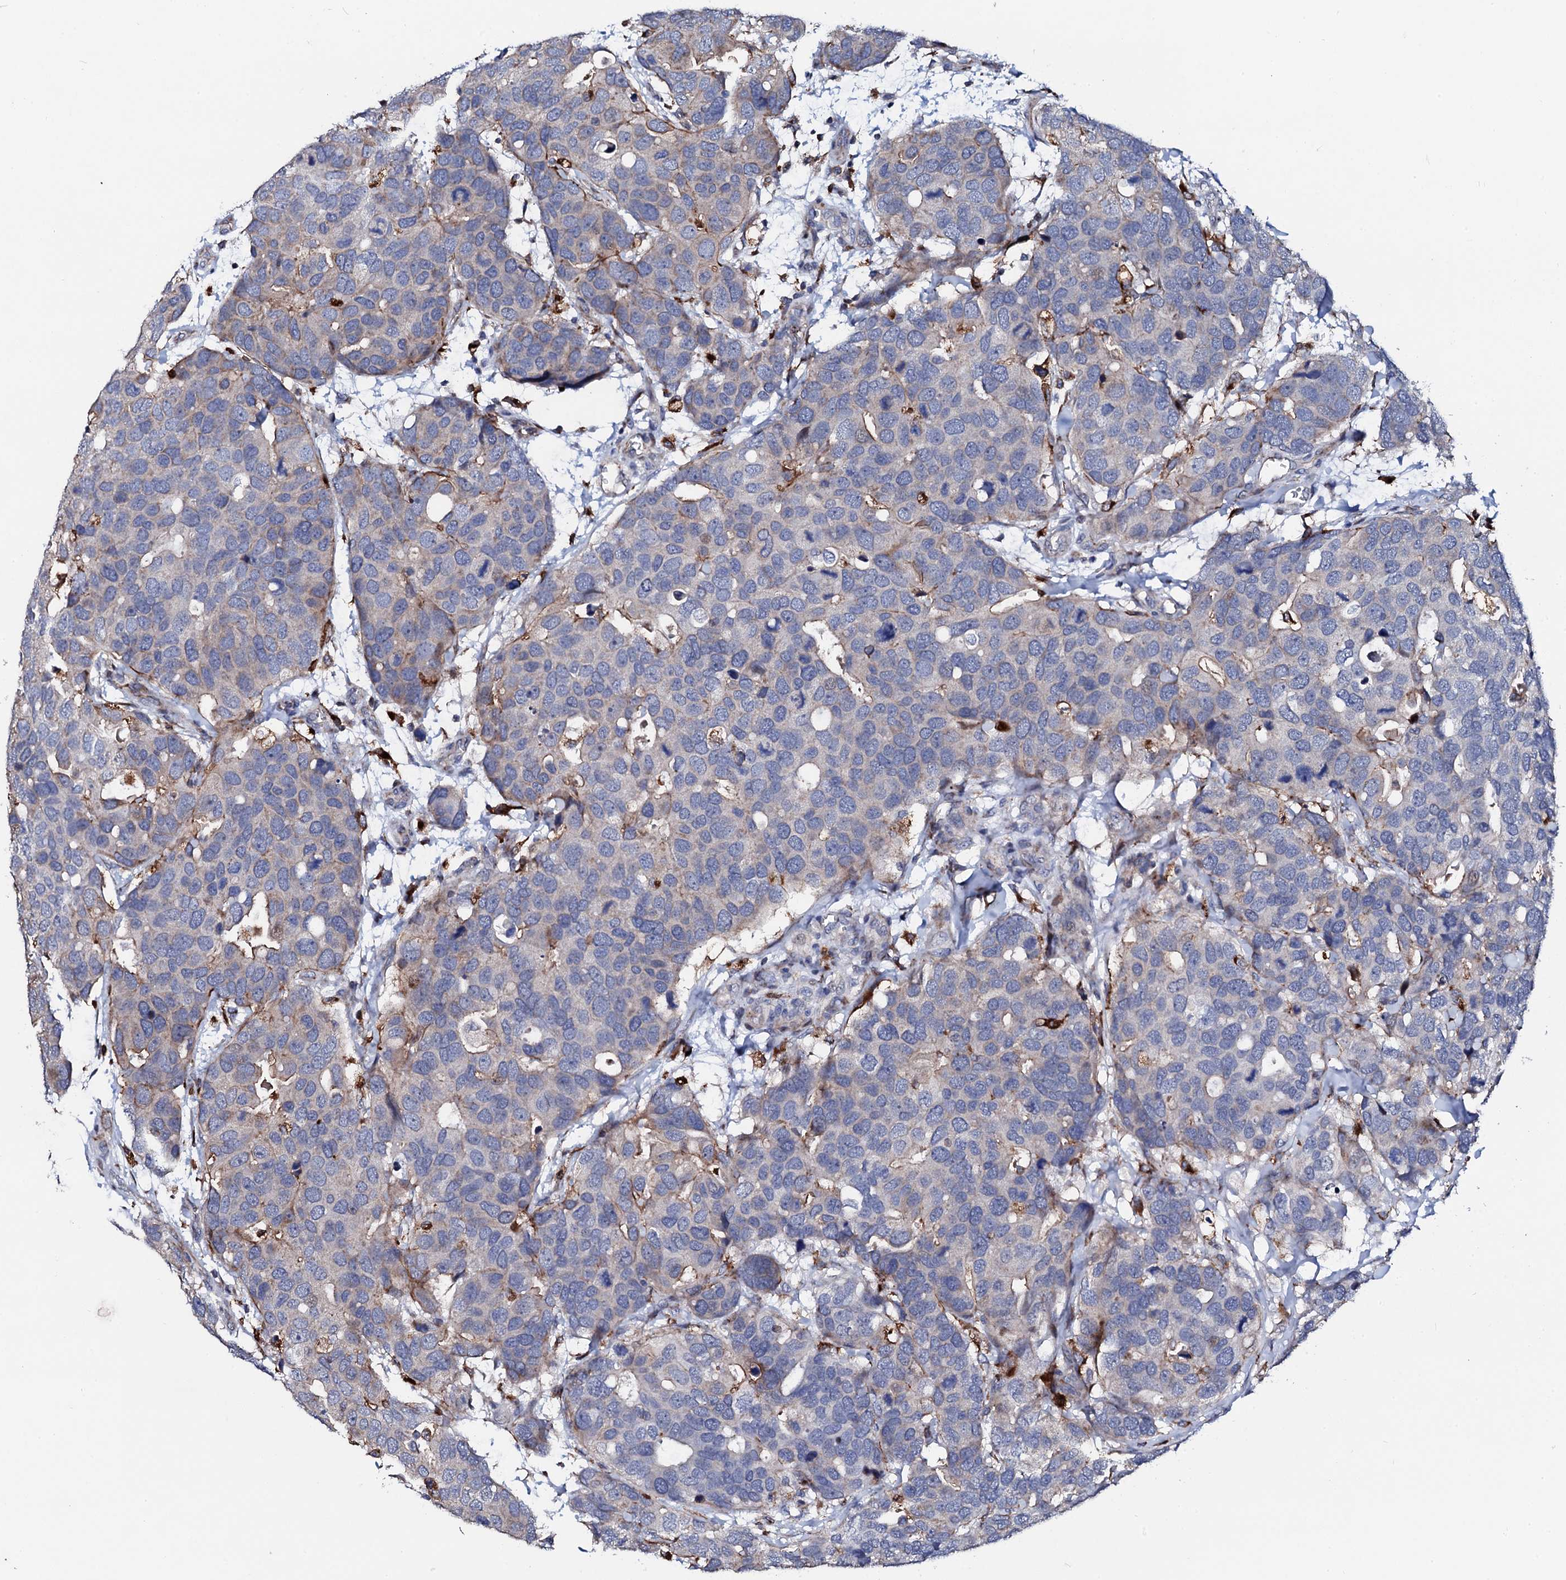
{"staining": {"intensity": "weak", "quantity": "25%-75%", "location": "cytoplasmic/membranous"}, "tissue": "breast cancer", "cell_type": "Tumor cells", "image_type": "cancer", "snomed": [{"axis": "morphology", "description": "Duct carcinoma"}, {"axis": "topography", "description": "Breast"}], "caption": "Intraductal carcinoma (breast) tissue exhibits weak cytoplasmic/membranous positivity in about 25%-75% of tumor cells, visualized by immunohistochemistry.", "gene": "TCIRG1", "patient": {"sex": "female", "age": 83}}